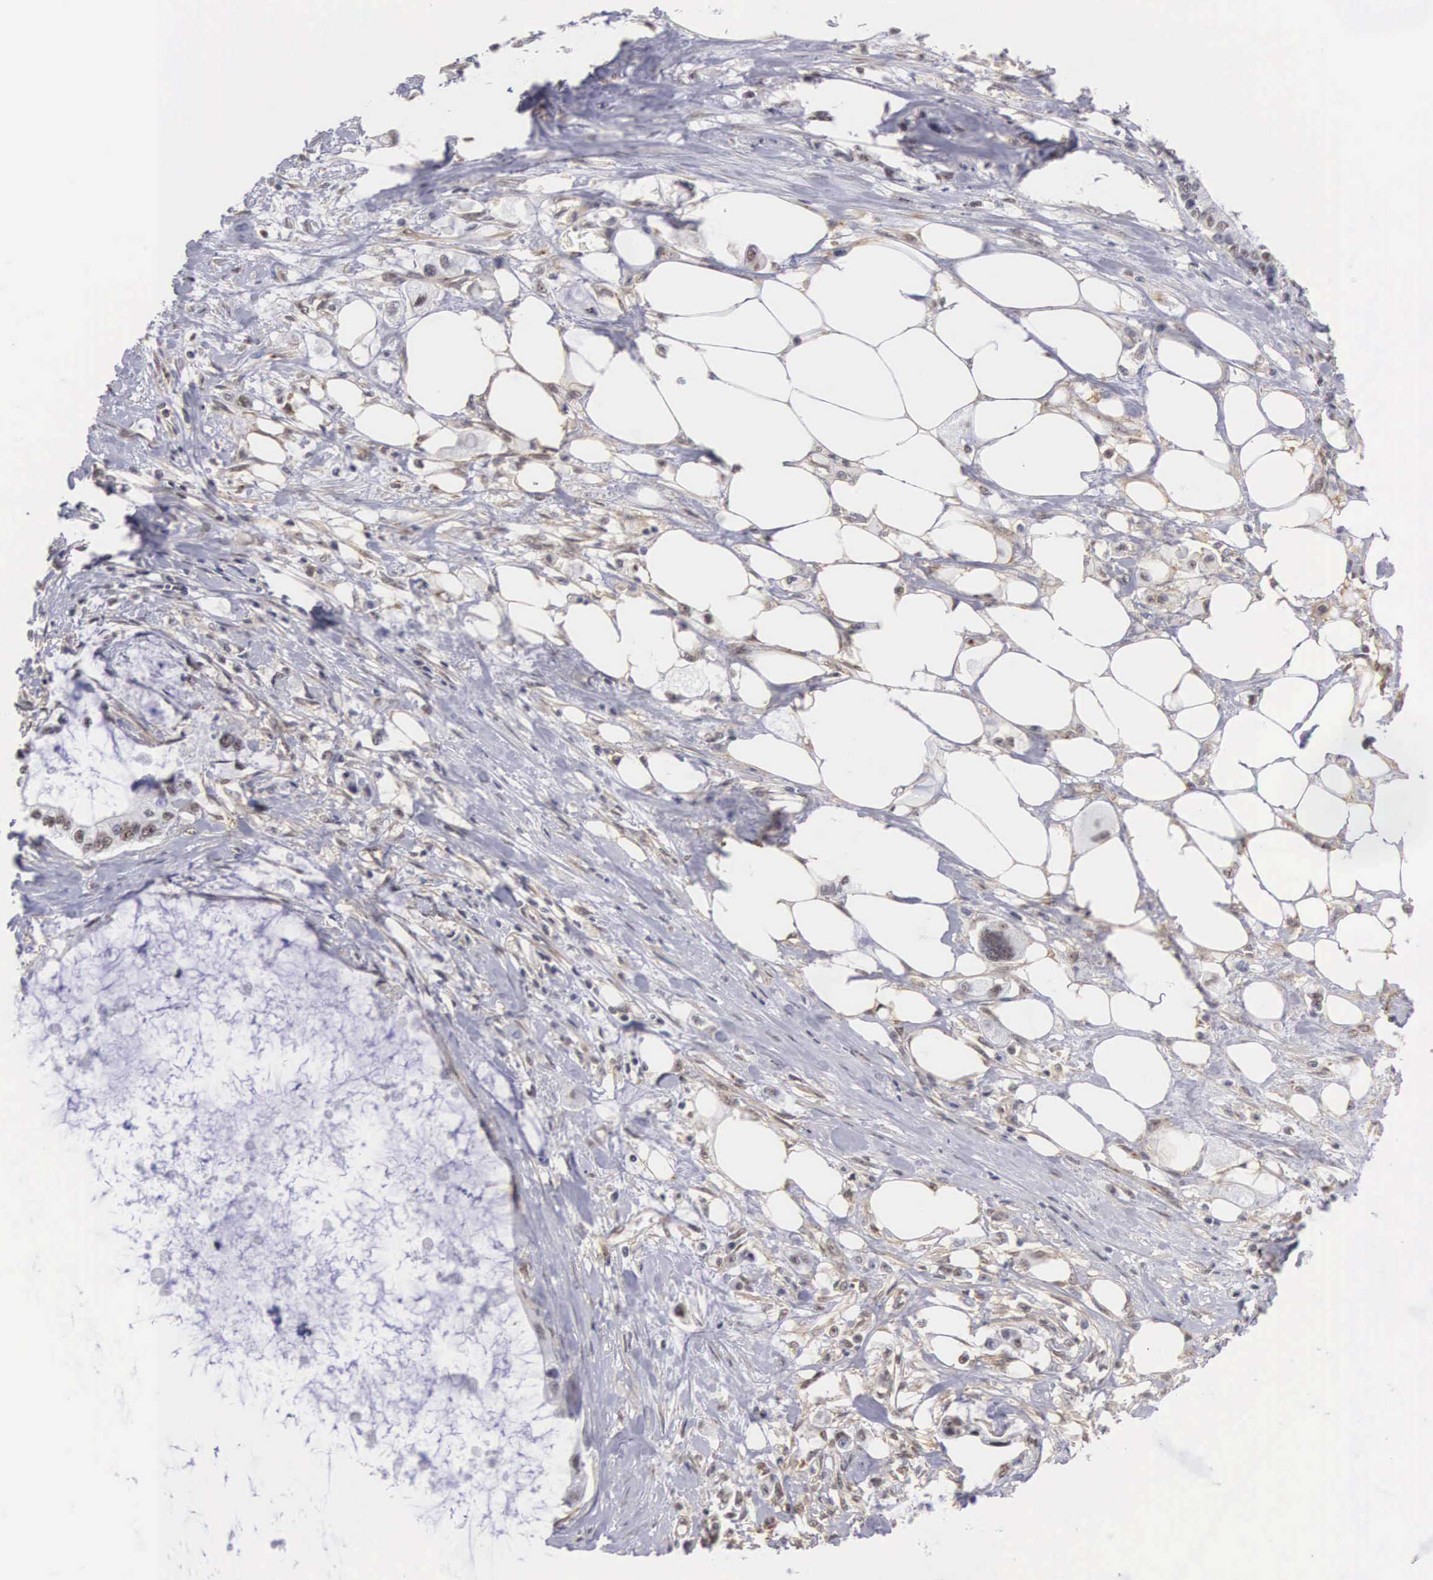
{"staining": {"intensity": "negative", "quantity": "none", "location": "none"}, "tissue": "pancreatic cancer", "cell_type": "Tumor cells", "image_type": "cancer", "snomed": [{"axis": "morphology", "description": "Adenocarcinoma, NOS"}, {"axis": "topography", "description": "Pancreas"}, {"axis": "topography", "description": "Stomach, upper"}], "caption": "High magnification brightfield microscopy of pancreatic adenocarcinoma stained with DAB (3,3'-diaminobenzidine) (brown) and counterstained with hematoxylin (blue): tumor cells show no significant expression. The staining was performed using DAB to visualize the protein expression in brown, while the nuclei were stained in blue with hematoxylin (Magnification: 20x).", "gene": "NR4A2", "patient": {"sex": "male", "age": 77}}